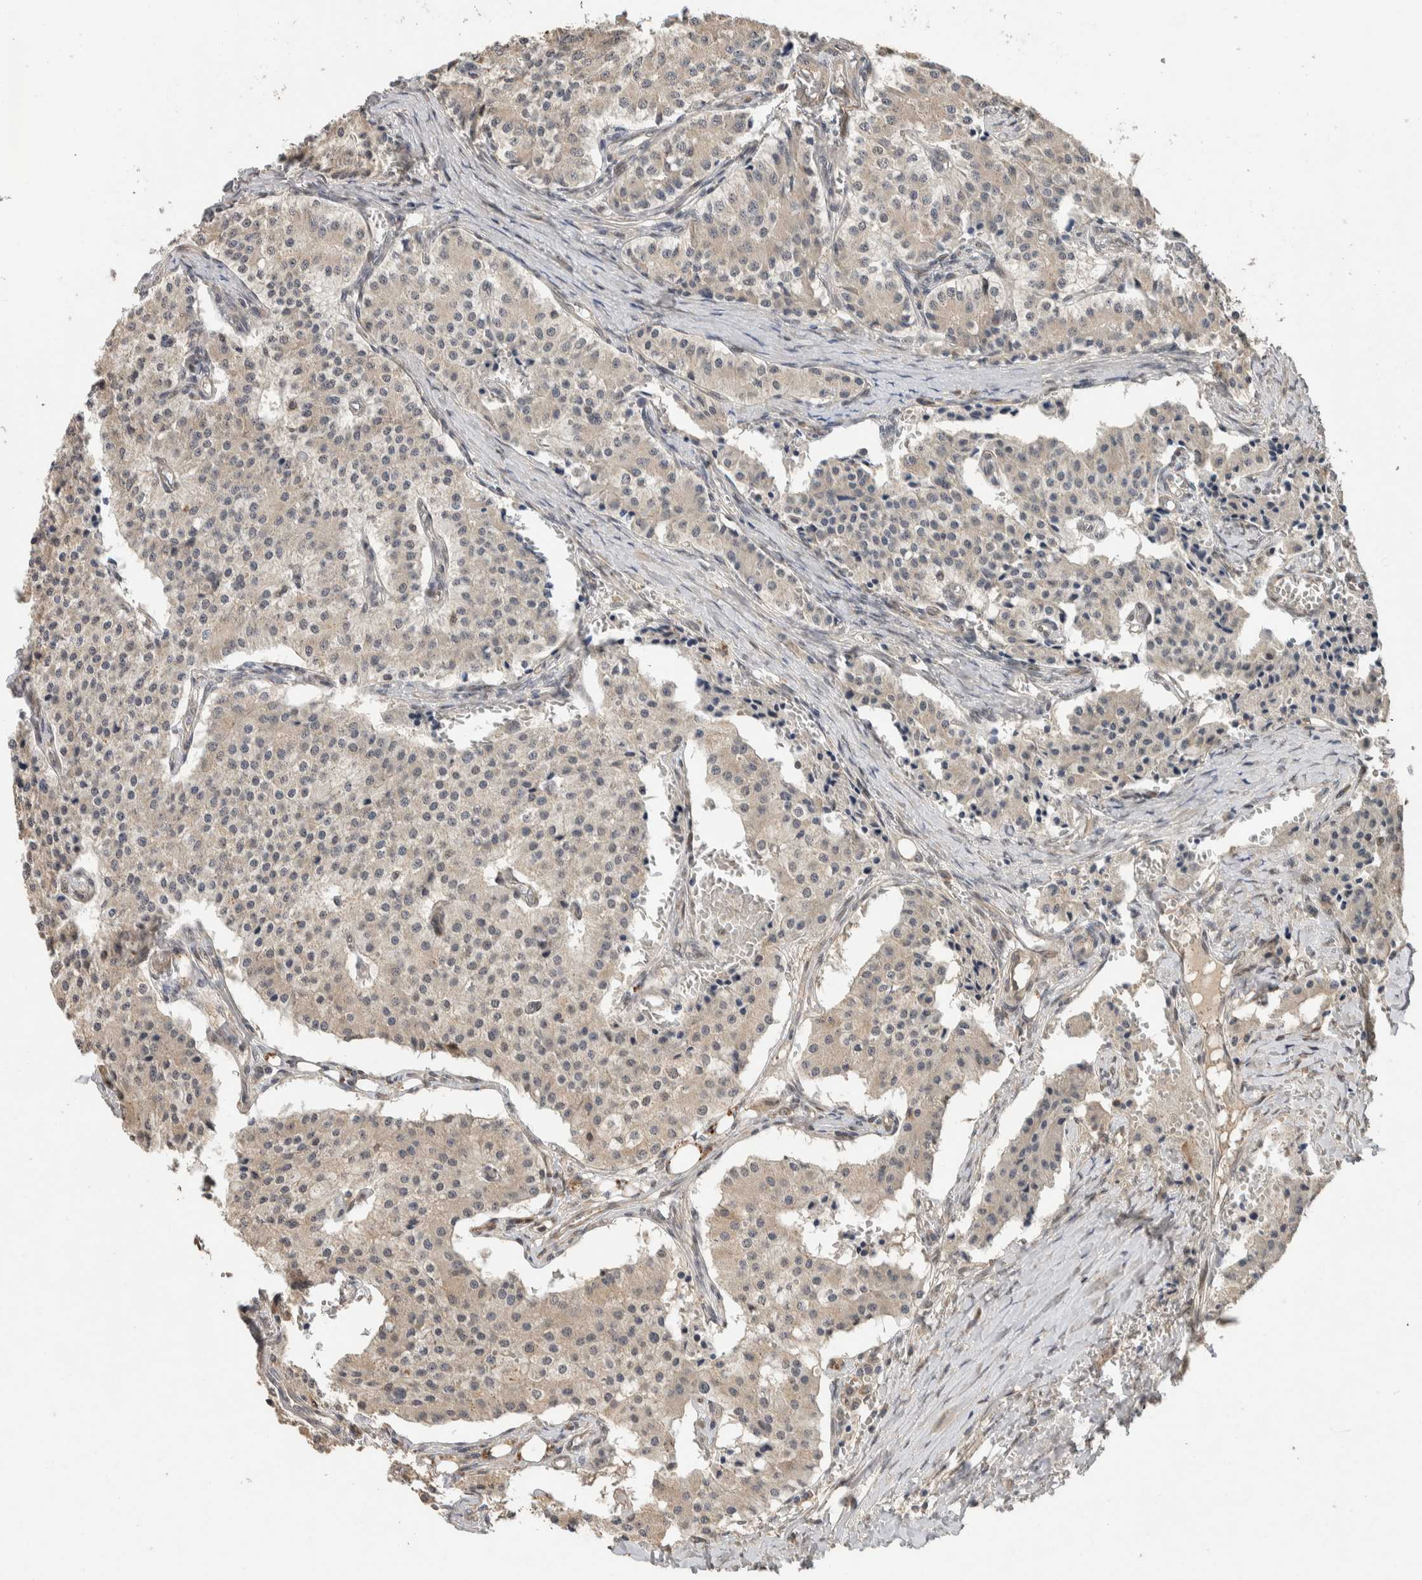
{"staining": {"intensity": "weak", "quantity": ">75%", "location": "cytoplasmic/membranous"}, "tissue": "carcinoid", "cell_type": "Tumor cells", "image_type": "cancer", "snomed": [{"axis": "morphology", "description": "Carcinoid, malignant, NOS"}, {"axis": "topography", "description": "Colon"}], "caption": "Carcinoid stained with a protein marker exhibits weak staining in tumor cells.", "gene": "CYSRT1", "patient": {"sex": "female", "age": 52}}